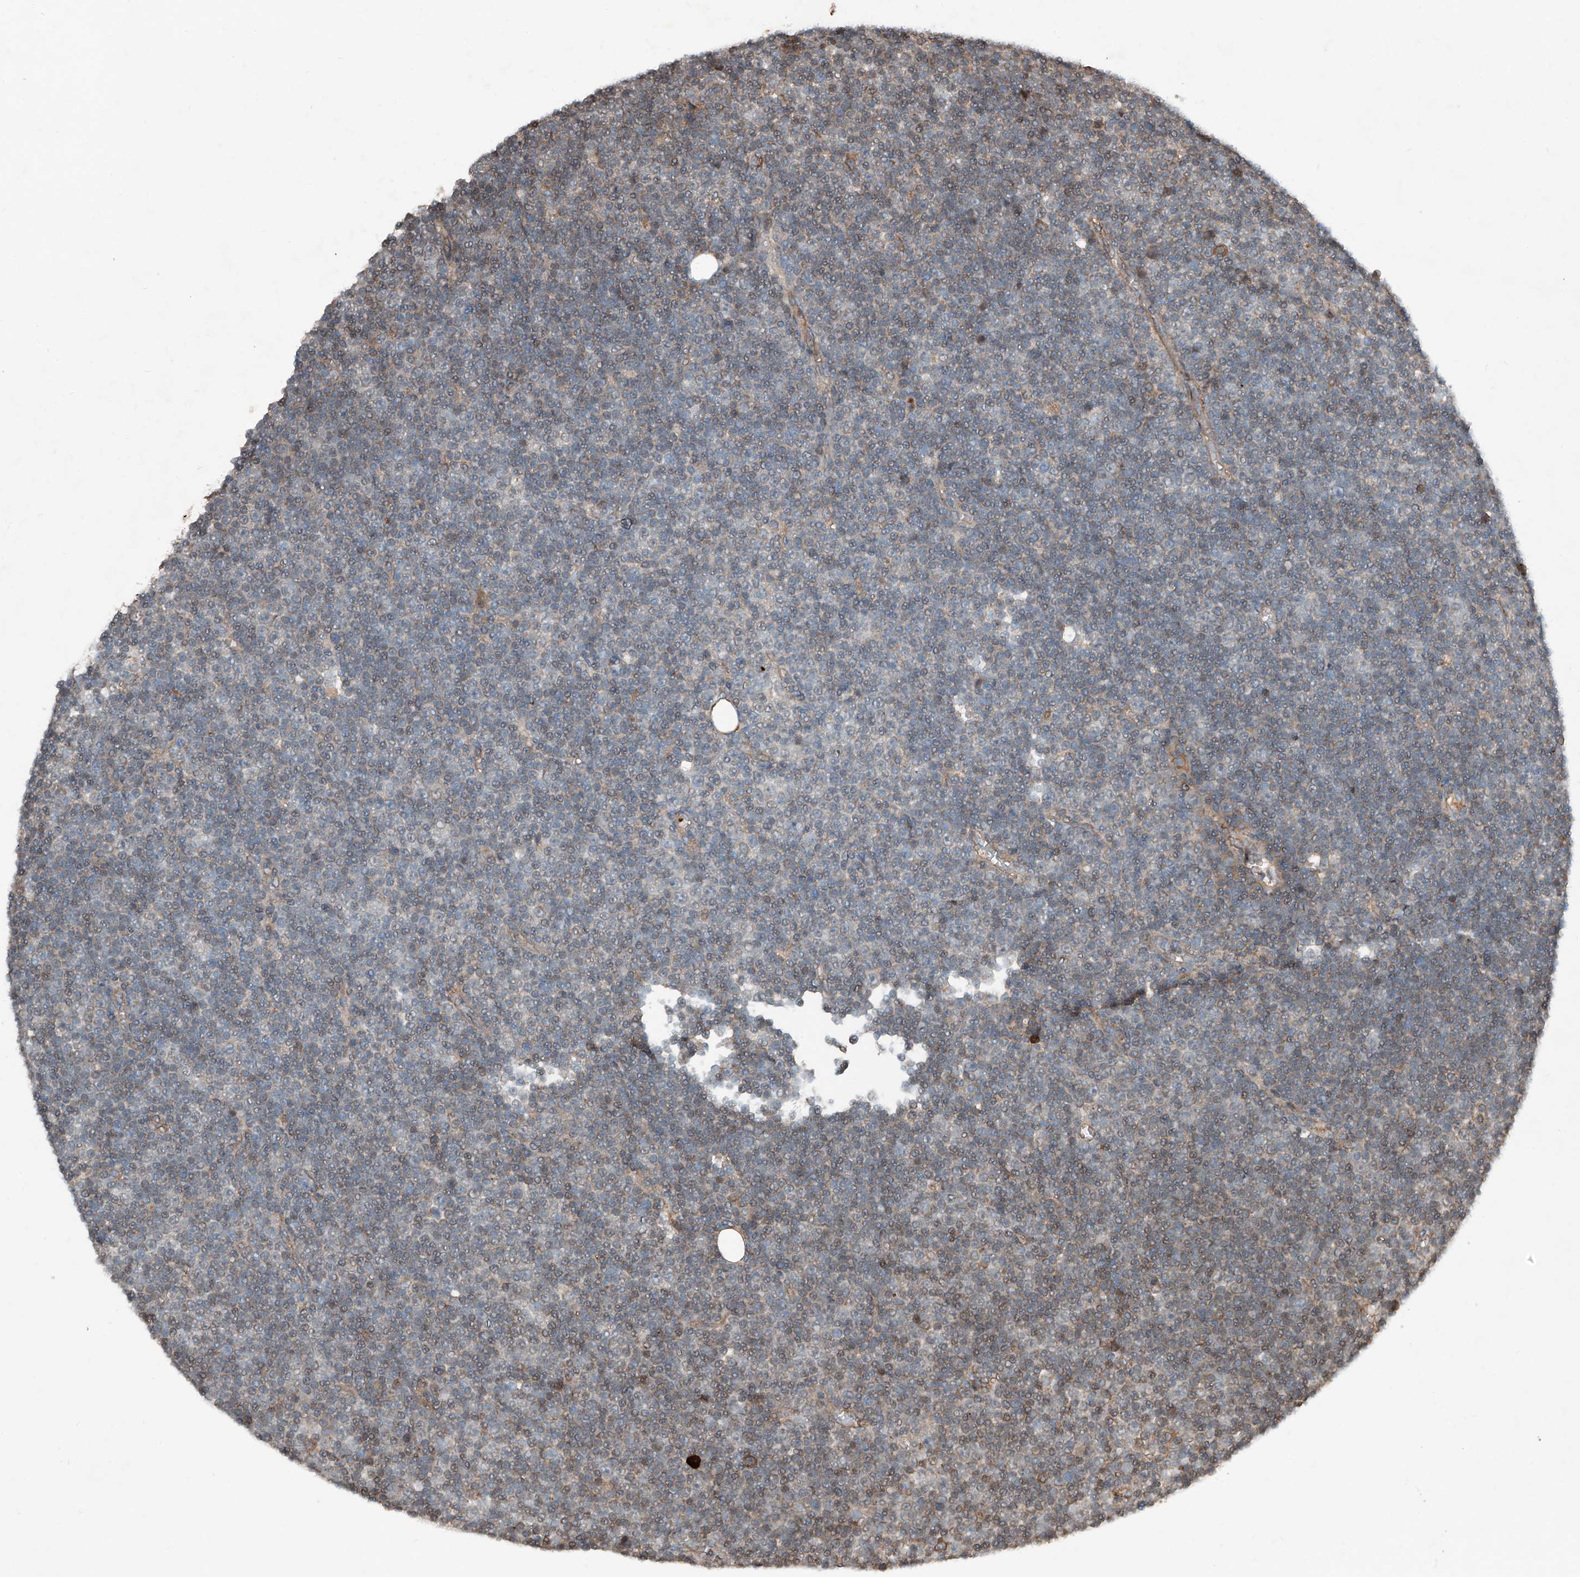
{"staining": {"intensity": "weak", "quantity": "25%-75%", "location": "cytoplasmic/membranous"}, "tissue": "lymphoma", "cell_type": "Tumor cells", "image_type": "cancer", "snomed": [{"axis": "morphology", "description": "Malignant lymphoma, non-Hodgkin's type, Low grade"}, {"axis": "topography", "description": "Lymph node"}], "caption": "Immunohistochemical staining of lymphoma displays low levels of weak cytoplasmic/membranous staining in approximately 25%-75% of tumor cells.", "gene": "ADAM23", "patient": {"sex": "female", "age": 67}}